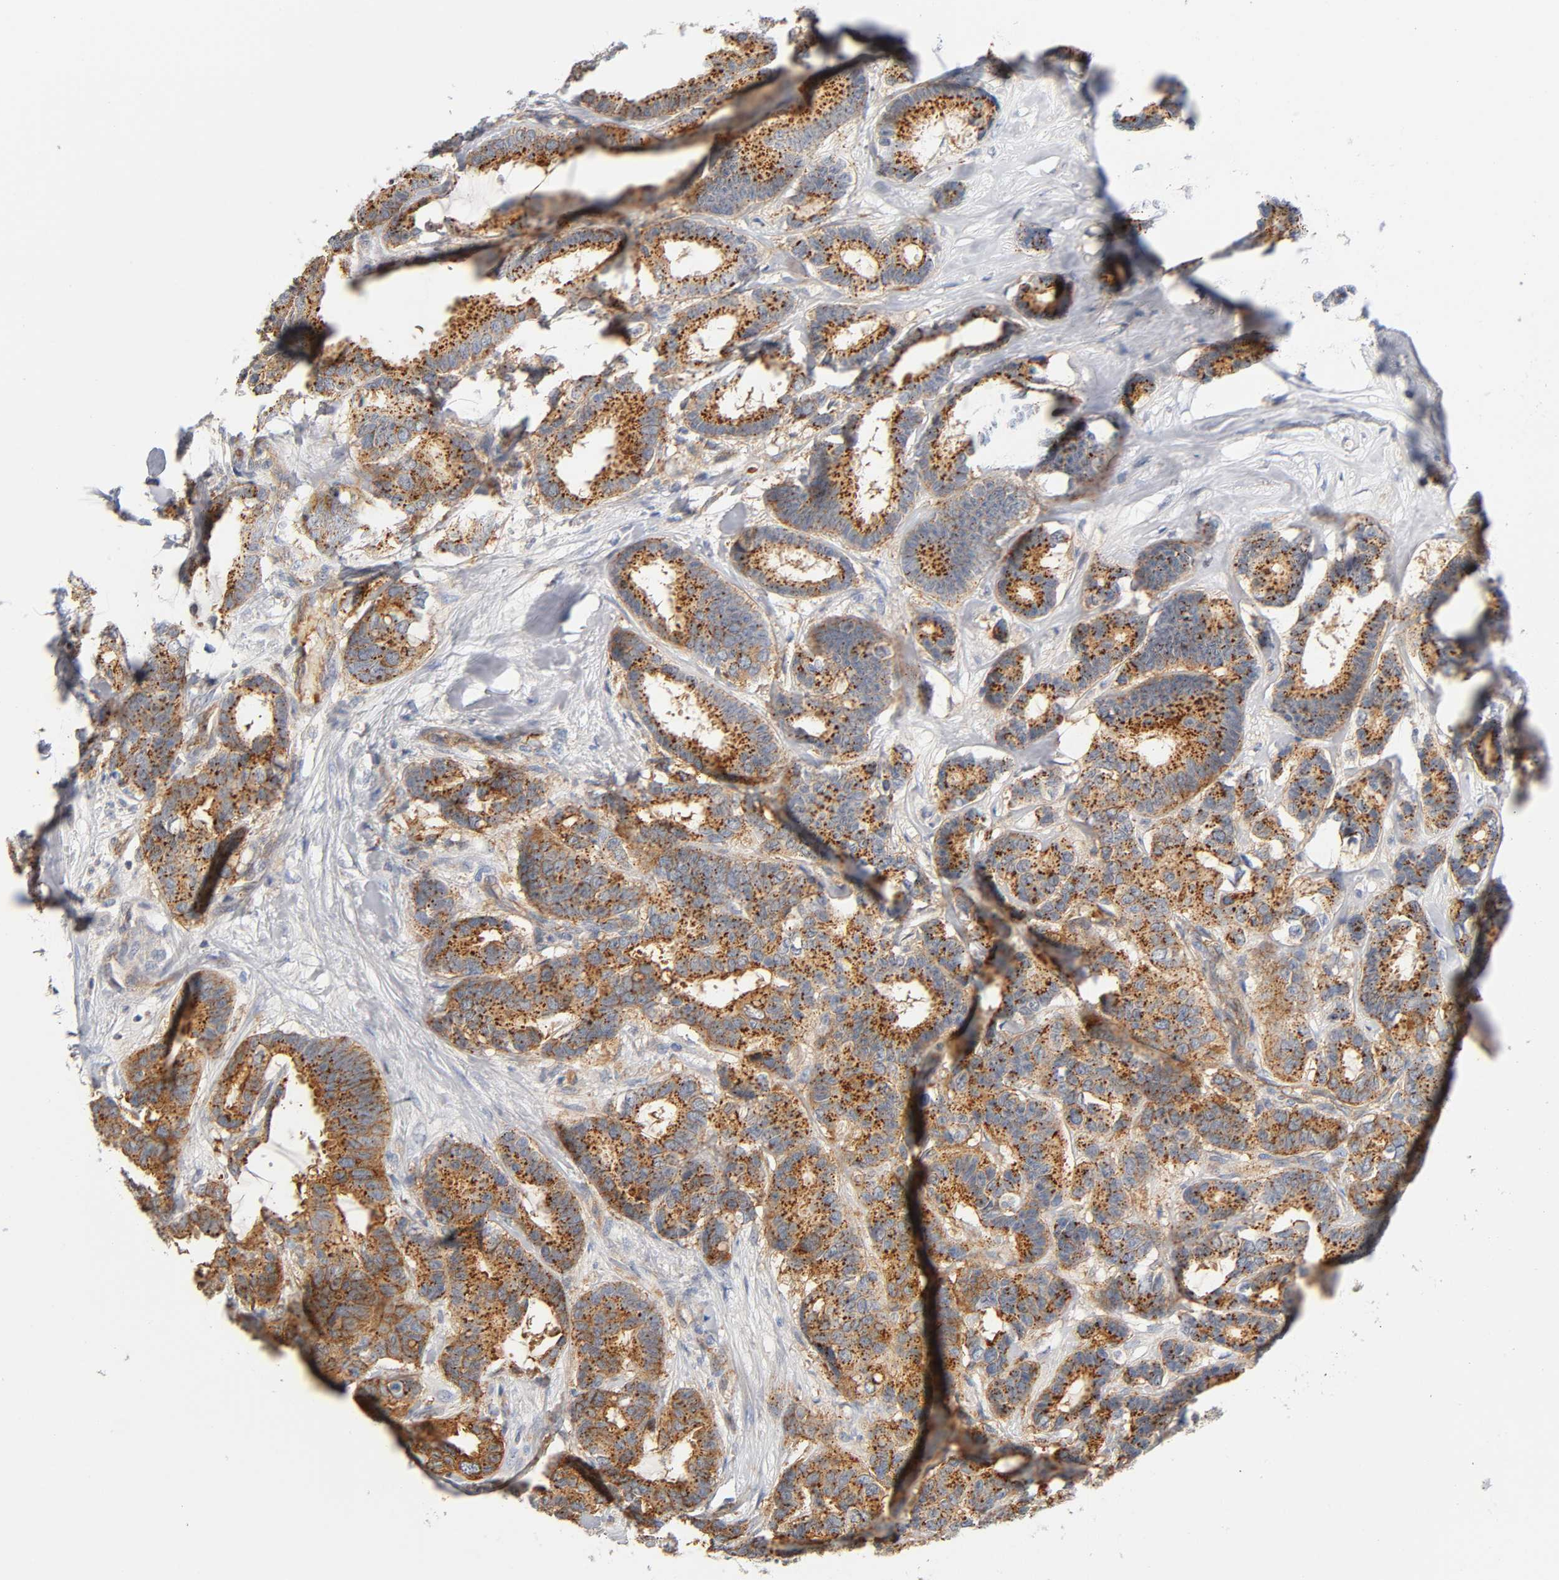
{"staining": {"intensity": "moderate", "quantity": ">75%", "location": "cytoplasmic/membranous"}, "tissue": "breast cancer", "cell_type": "Tumor cells", "image_type": "cancer", "snomed": [{"axis": "morphology", "description": "Duct carcinoma"}, {"axis": "topography", "description": "Breast"}], "caption": "Immunohistochemical staining of breast intraductal carcinoma shows medium levels of moderate cytoplasmic/membranous protein positivity in about >75% of tumor cells.", "gene": "CD2AP", "patient": {"sex": "female", "age": 87}}